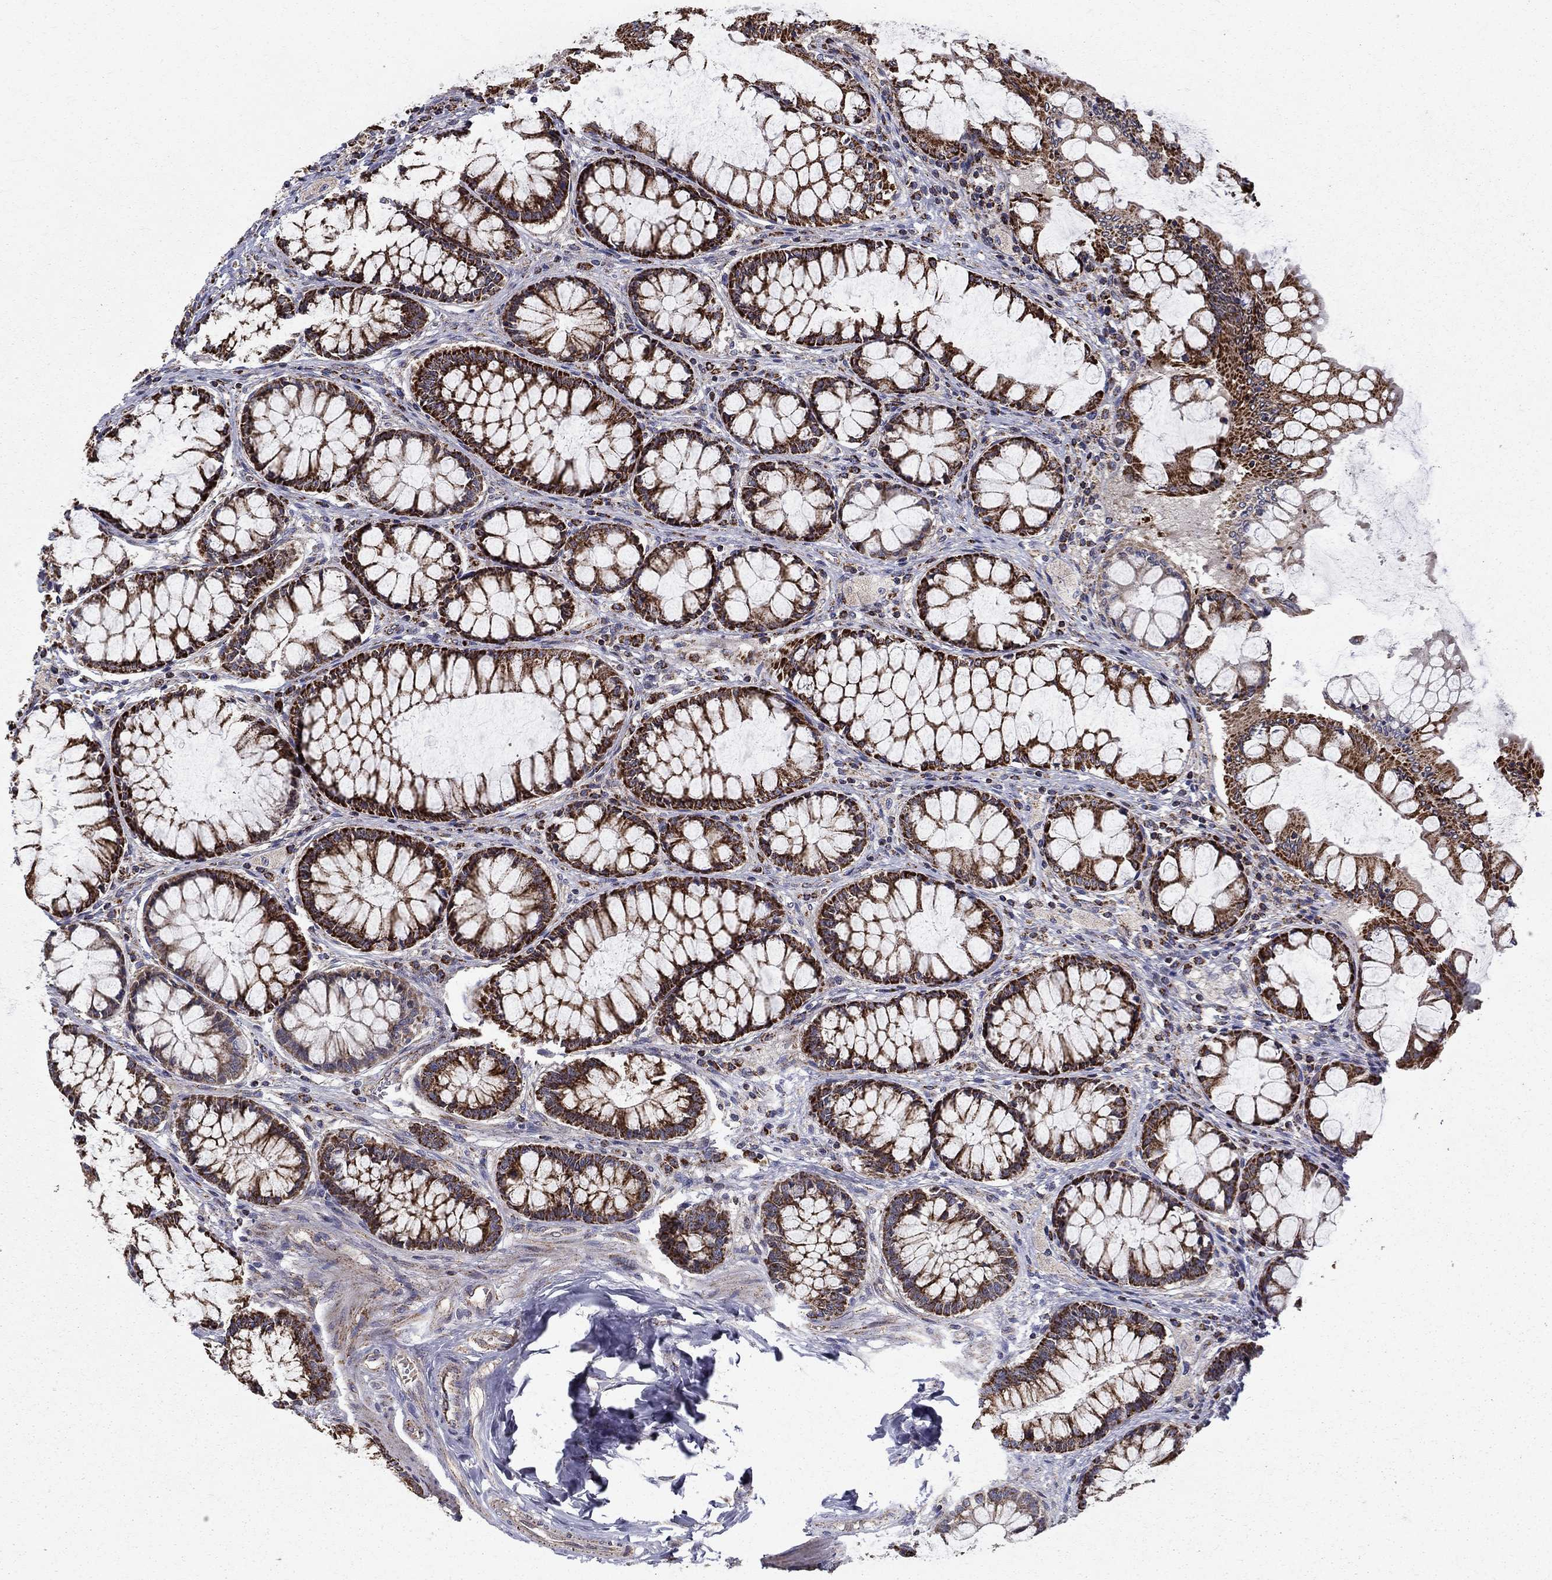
{"staining": {"intensity": "moderate", "quantity": "25%-75%", "location": "cytoplasmic/membranous"}, "tissue": "colon", "cell_type": "Endothelial cells", "image_type": "normal", "snomed": [{"axis": "morphology", "description": "Normal tissue, NOS"}, {"axis": "topography", "description": "Colon"}], "caption": "Benign colon was stained to show a protein in brown. There is medium levels of moderate cytoplasmic/membranous expression in about 25%-75% of endothelial cells. Immunohistochemistry stains the protein in brown and the nuclei are stained blue.", "gene": "NDUFS8", "patient": {"sex": "female", "age": 65}}